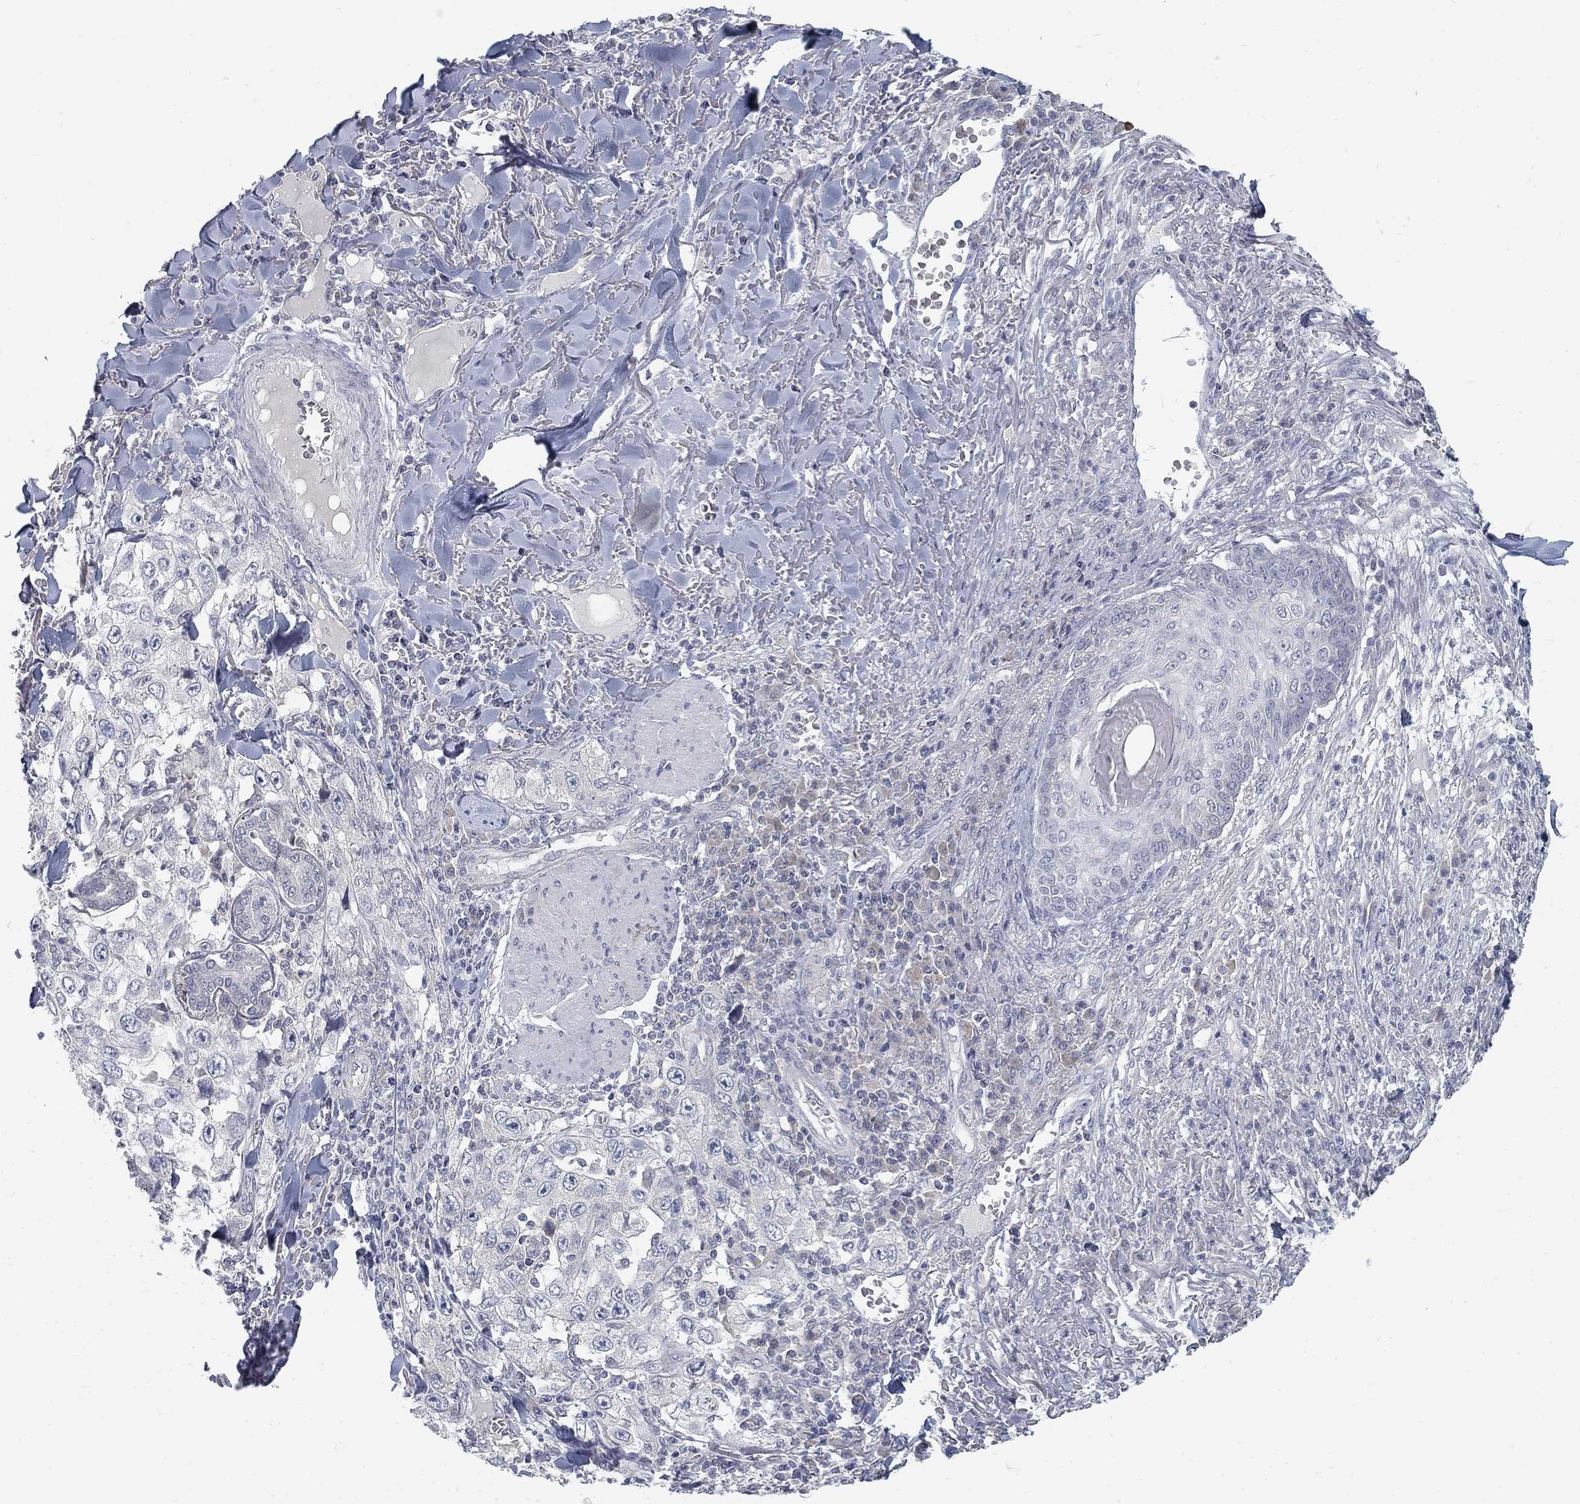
{"staining": {"intensity": "negative", "quantity": "none", "location": "none"}, "tissue": "skin cancer", "cell_type": "Tumor cells", "image_type": "cancer", "snomed": [{"axis": "morphology", "description": "Squamous cell carcinoma, NOS"}, {"axis": "topography", "description": "Skin"}], "caption": "Immunohistochemical staining of human skin cancer demonstrates no significant staining in tumor cells. (Stains: DAB immunohistochemistry with hematoxylin counter stain, Microscopy: brightfield microscopy at high magnification).", "gene": "ATP1A3", "patient": {"sex": "male", "age": 82}}